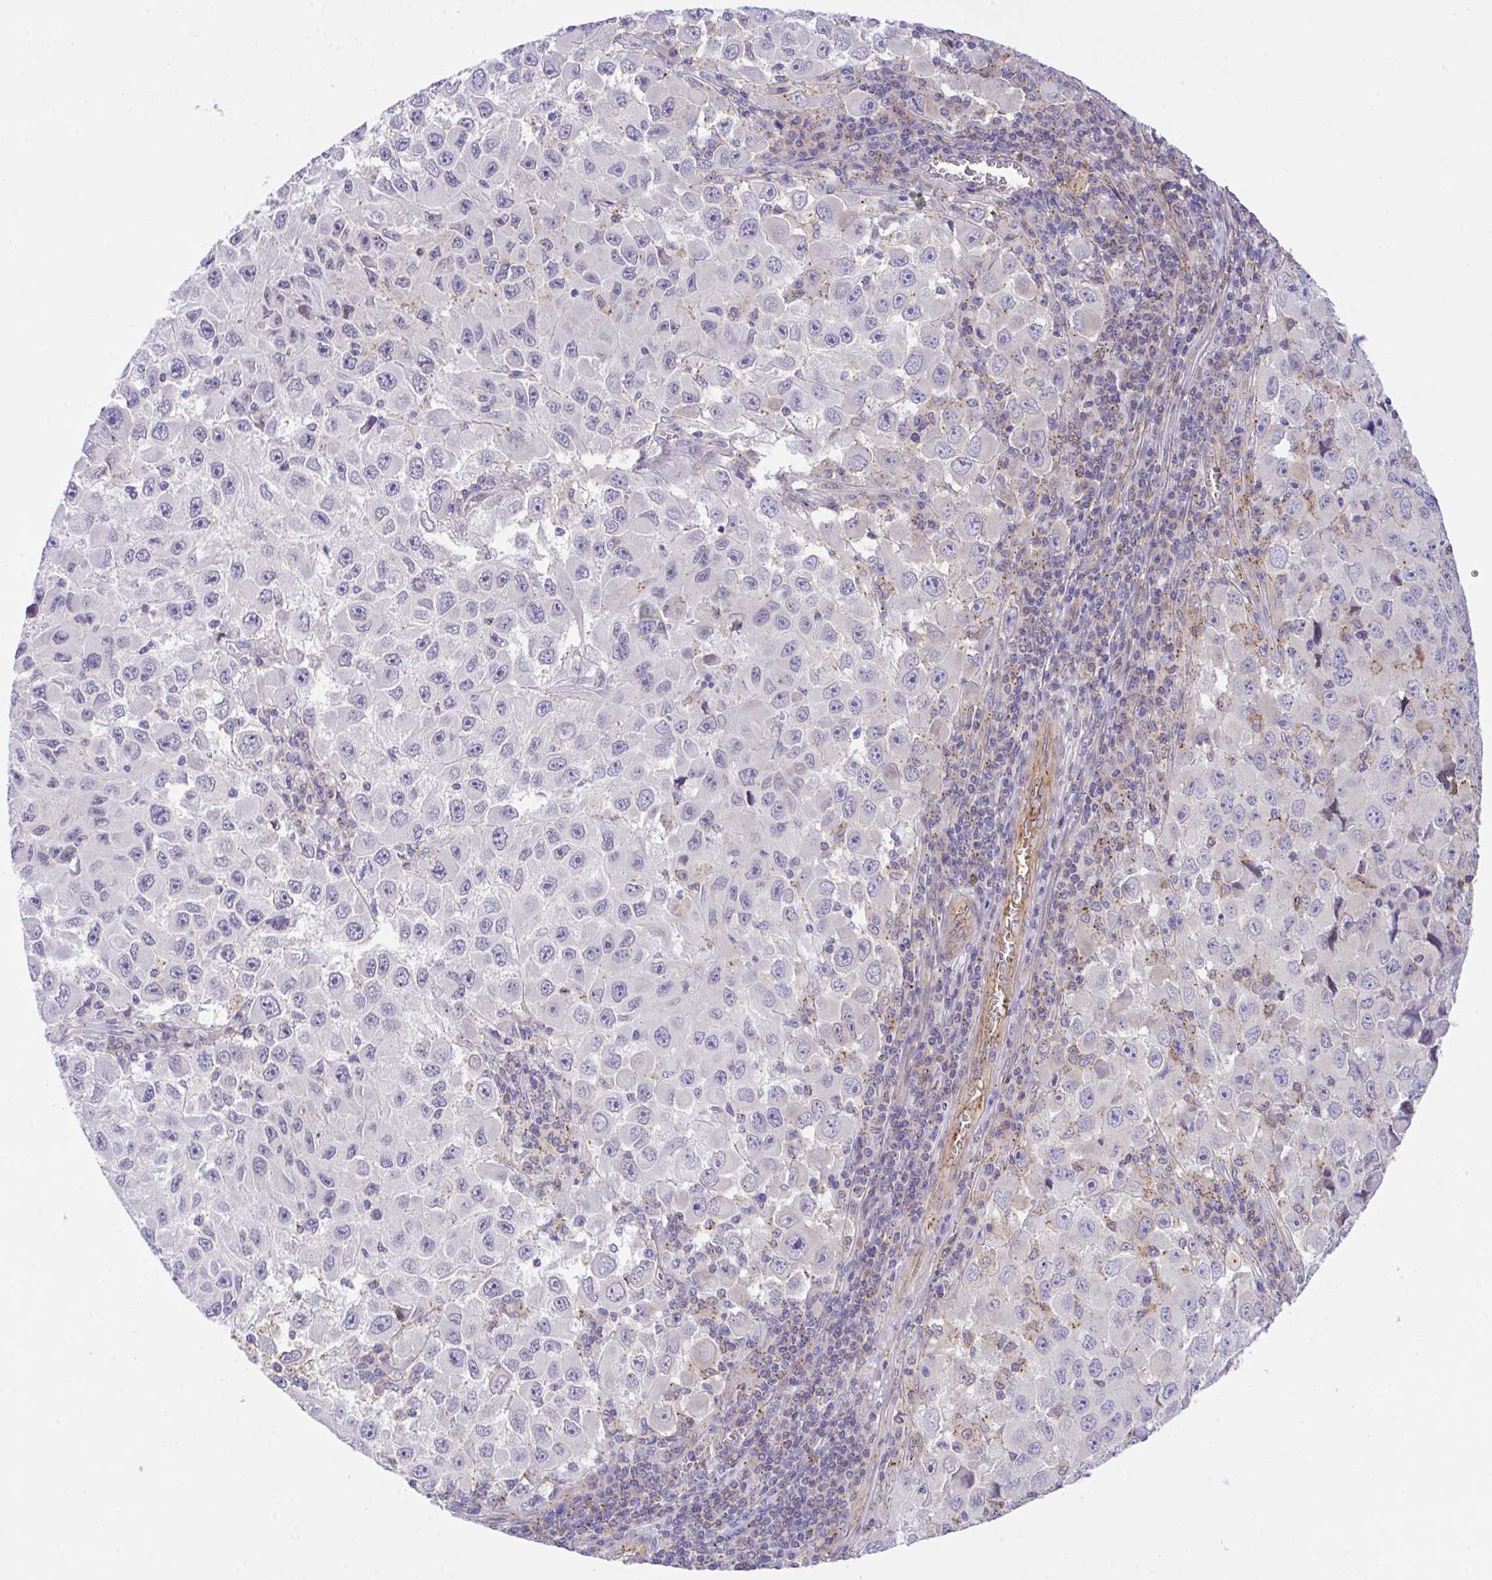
{"staining": {"intensity": "negative", "quantity": "none", "location": "none"}, "tissue": "melanoma", "cell_type": "Tumor cells", "image_type": "cancer", "snomed": [{"axis": "morphology", "description": "Malignant melanoma, Metastatic site"}, {"axis": "topography", "description": "Lymph node"}], "caption": "High magnification brightfield microscopy of malignant melanoma (metastatic site) stained with DAB (3,3'-diaminobenzidine) (brown) and counterstained with hematoxylin (blue): tumor cells show no significant staining. (Brightfield microscopy of DAB (3,3'-diaminobenzidine) immunohistochemistry at high magnification).", "gene": "ZBED3", "patient": {"sex": "female", "age": 67}}